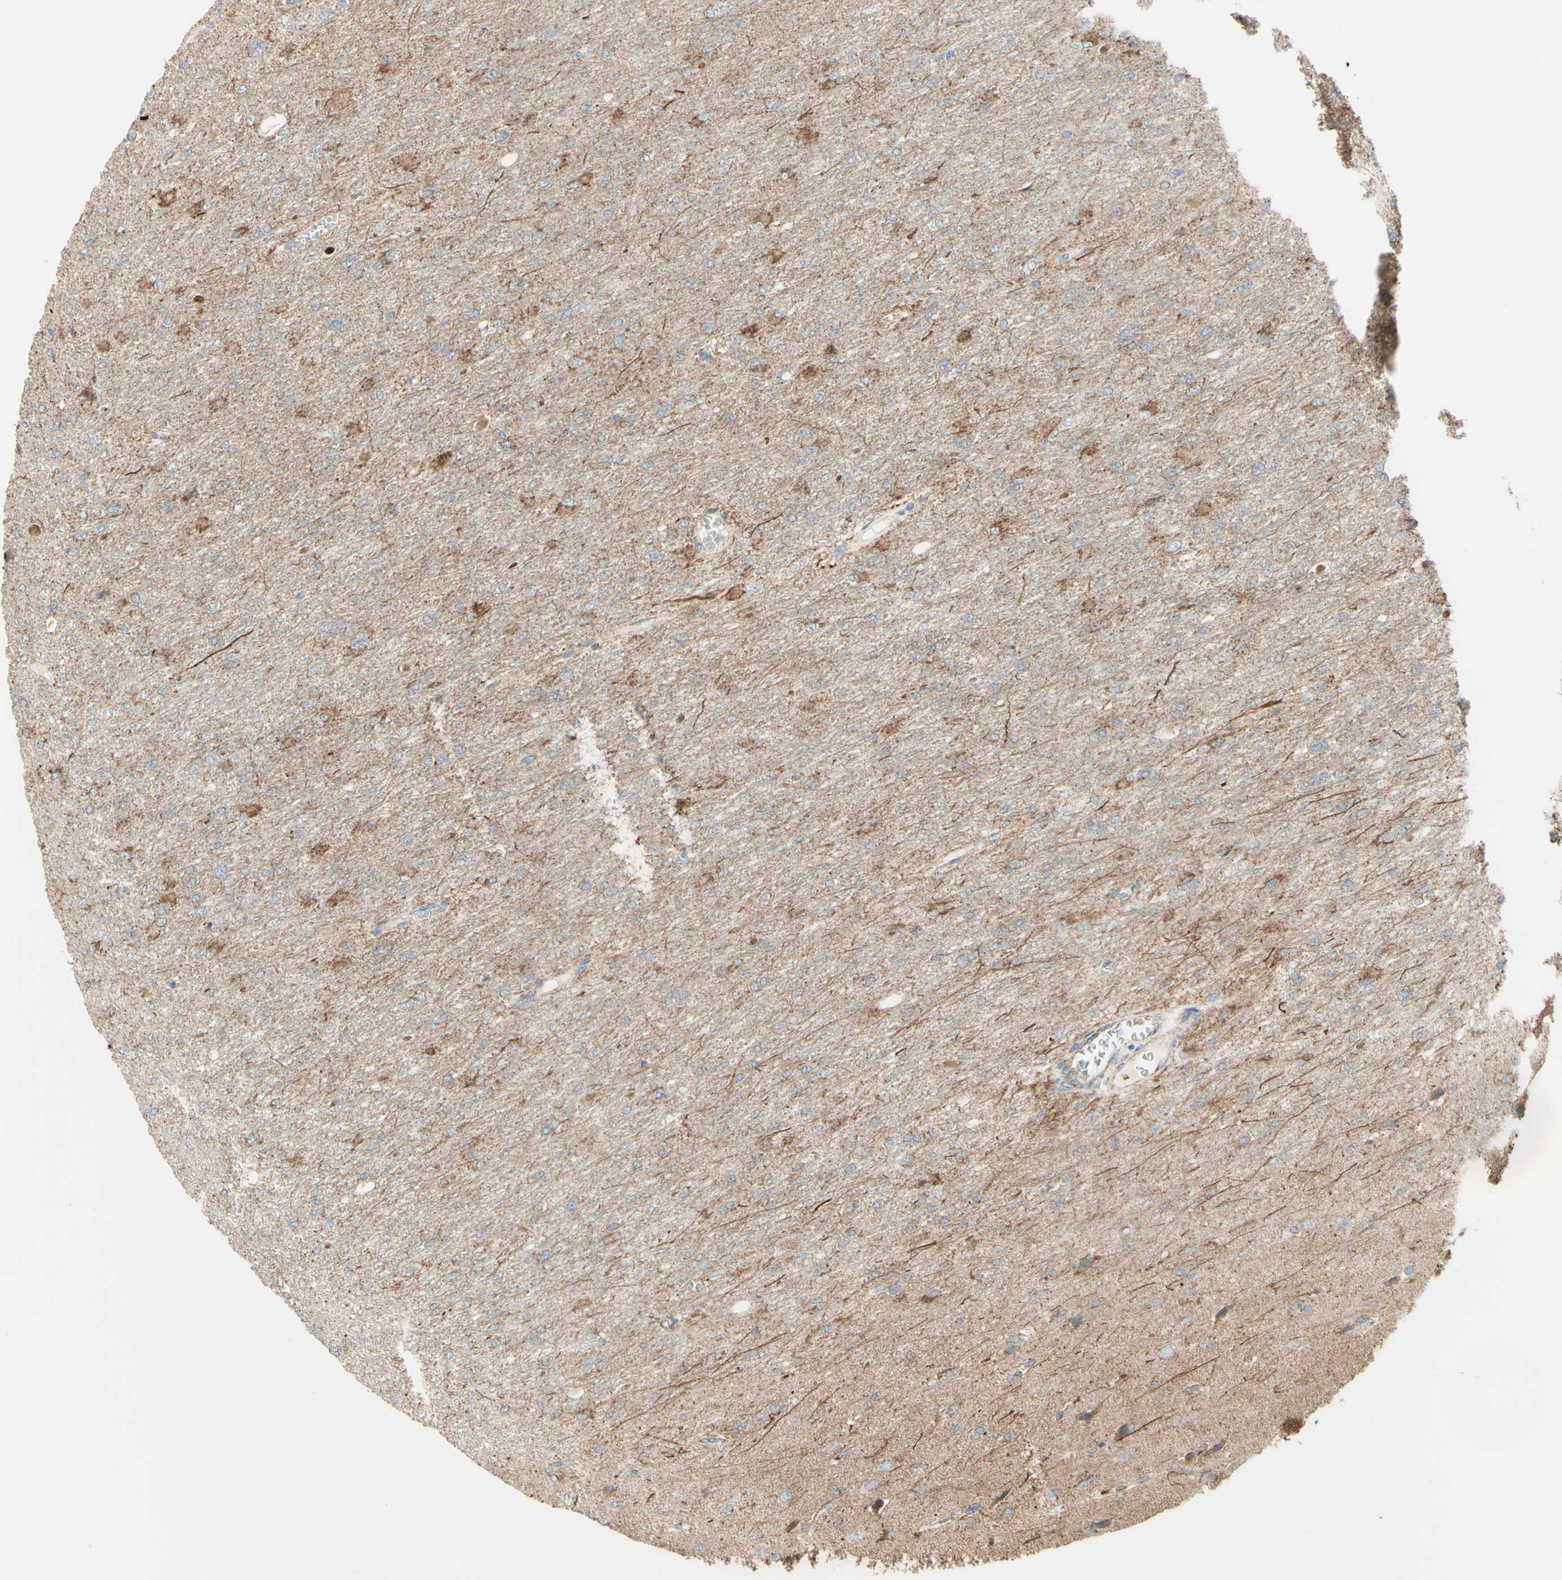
{"staining": {"intensity": "moderate", "quantity": "<25%", "location": "cytoplasmic/membranous"}, "tissue": "glioma", "cell_type": "Tumor cells", "image_type": "cancer", "snomed": [{"axis": "morphology", "description": "Glioma, malignant, High grade"}, {"axis": "topography", "description": "Cerebral cortex"}], "caption": "Protein staining of glioma tissue reveals moderate cytoplasmic/membranous staining in approximately <25% of tumor cells.", "gene": "ARMC10", "patient": {"sex": "female", "age": 36}}